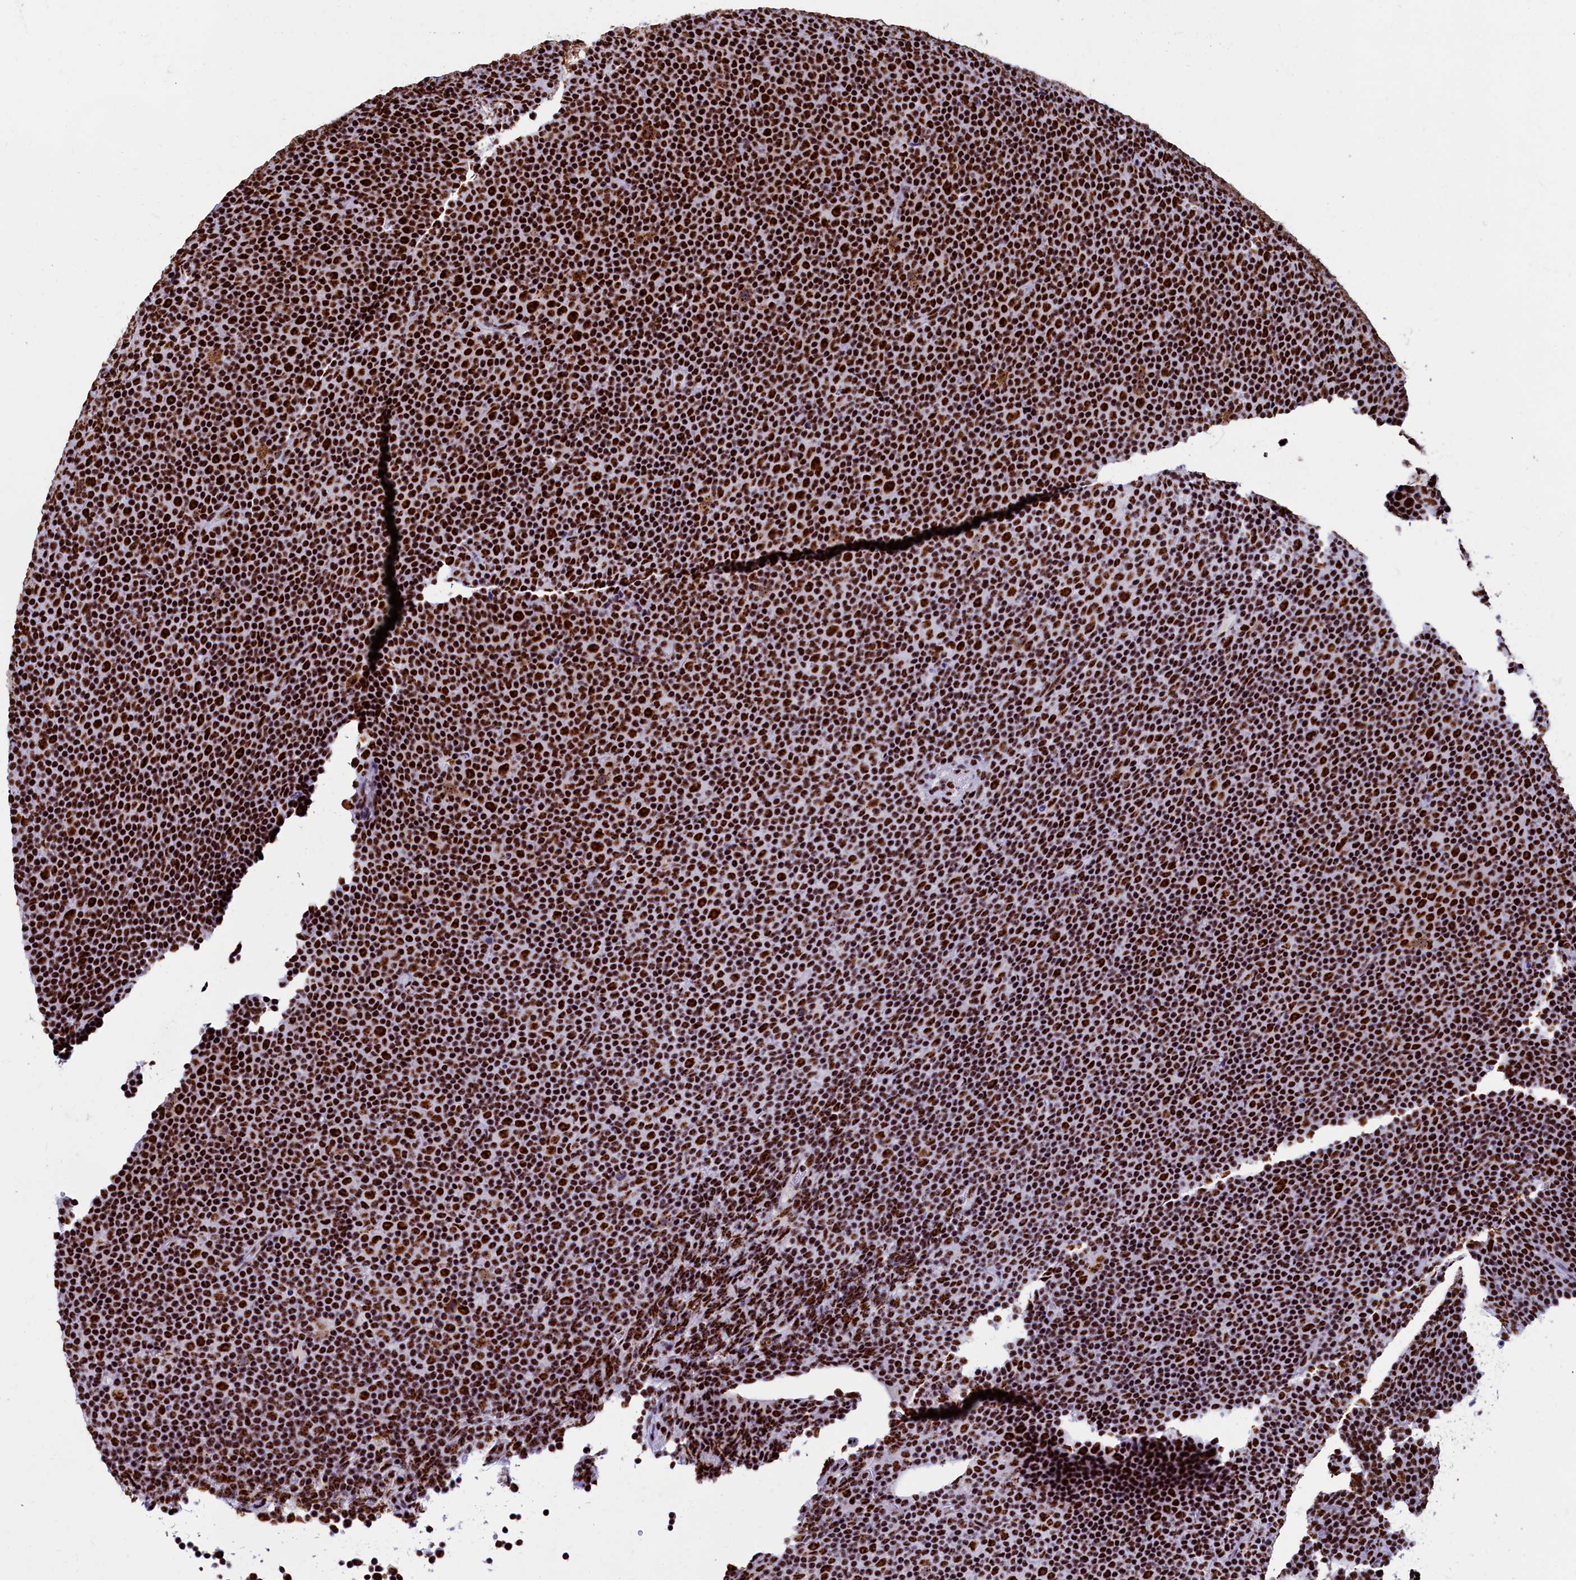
{"staining": {"intensity": "strong", "quantity": ">75%", "location": "nuclear"}, "tissue": "lymphoma", "cell_type": "Tumor cells", "image_type": "cancer", "snomed": [{"axis": "morphology", "description": "Malignant lymphoma, non-Hodgkin's type, Low grade"}, {"axis": "topography", "description": "Lymph node"}], "caption": "A high-resolution photomicrograph shows immunohistochemistry staining of malignant lymphoma, non-Hodgkin's type (low-grade), which shows strong nuclear staining in about >75% of tumor cells.", "gene": "SRRM2", "patient": {"sex": "female", "age": 67}}